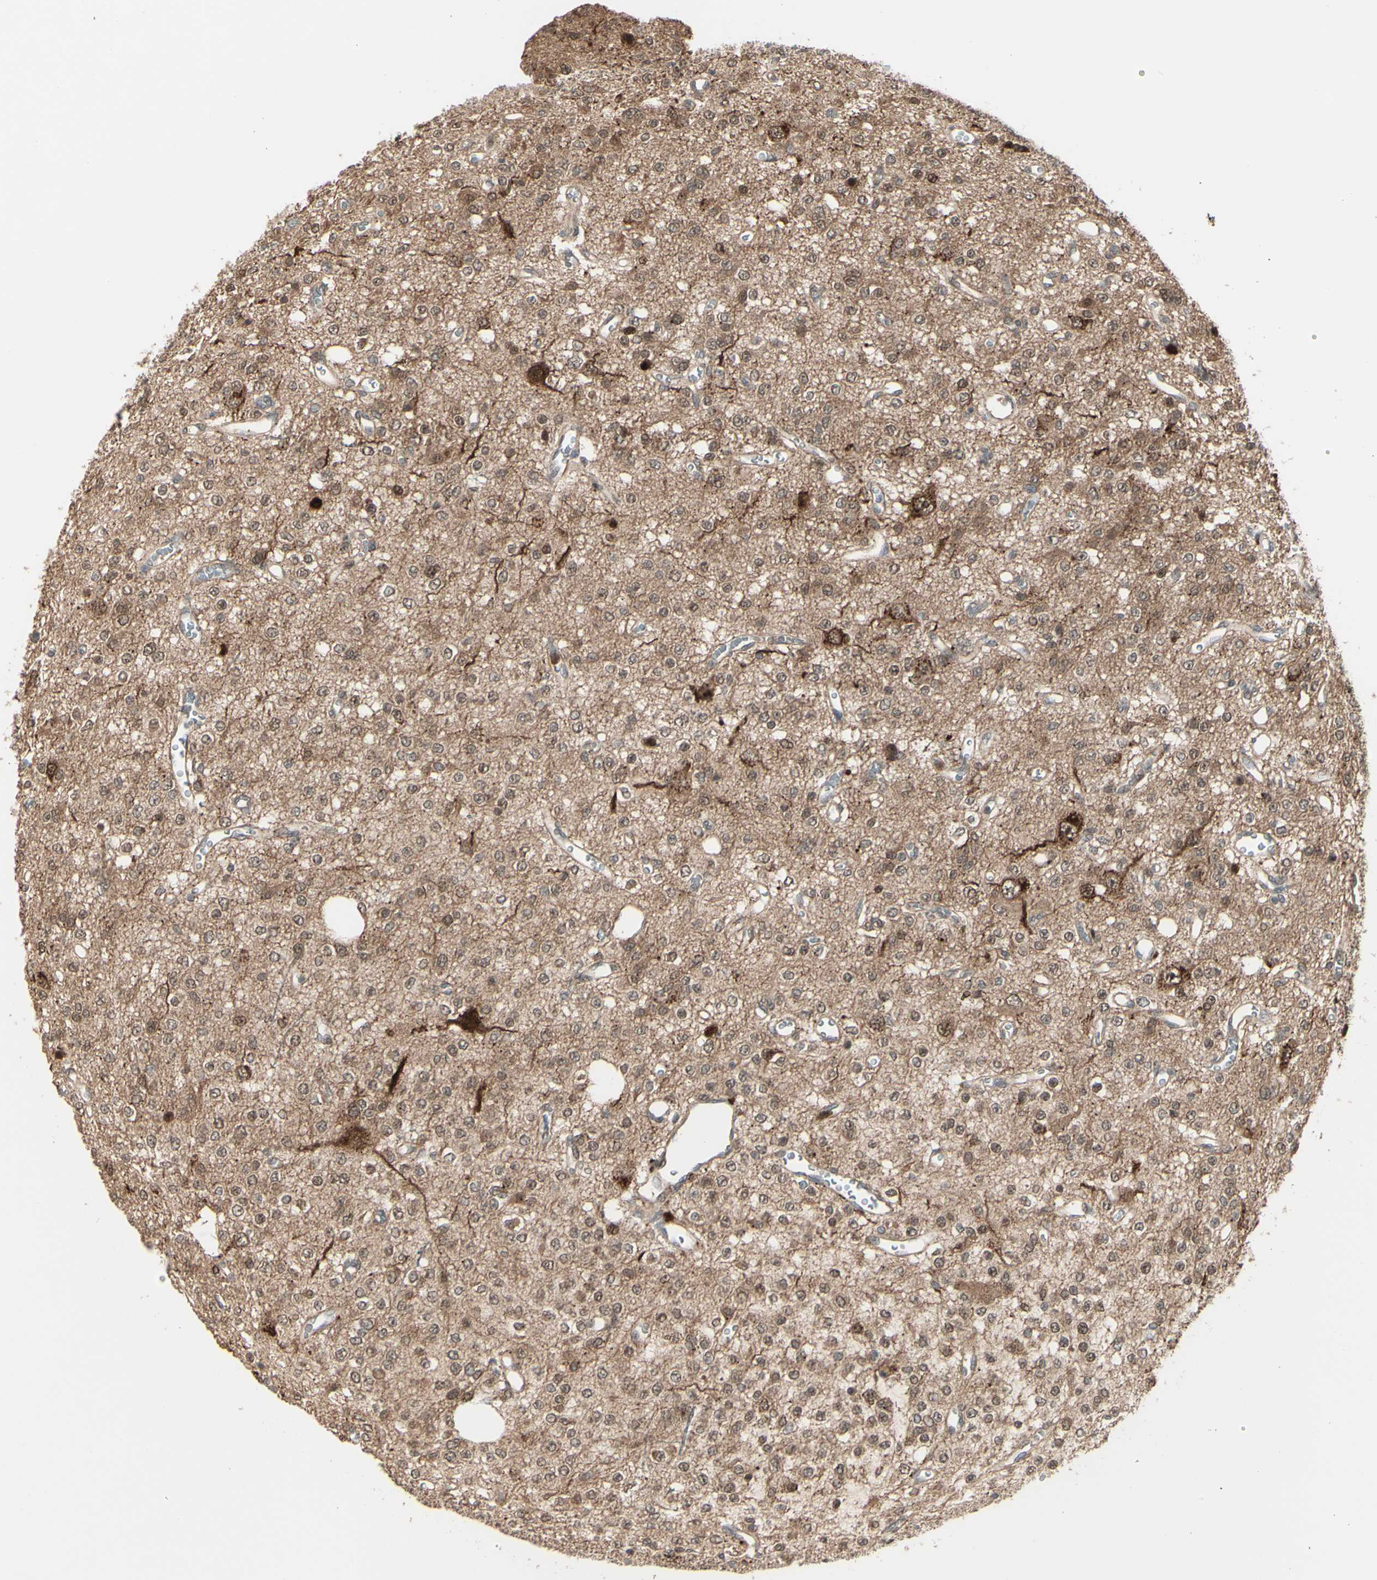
{"staining": {"intensity": "moderate", "quantity": ">75%", "location": "cytoplasmic/membranous,nuclear"}, "tissue": "glioma", "cell_type": "Tumor cells", "image_type": "cancer", "snomed": [{"axis": "morphology", "description": "Glioma, malignant, Low grade"}, {"axis": "topography", "description": "Brain"}], "caption": "The photomicrograph displays immunohistochemical staining of glioma. There is moderate cytoplasmic/membranous and nuclear staining is appreciated in approximately >75% of tumor cells. The protein is stained brown, and the nuclei are stained in blue (DAB (3,3'-diaminobenzidine) IHC with brightfield microscopy, high magnification).", "gene": "MLF2", "patient": {"sex": "male", "age": 38}}